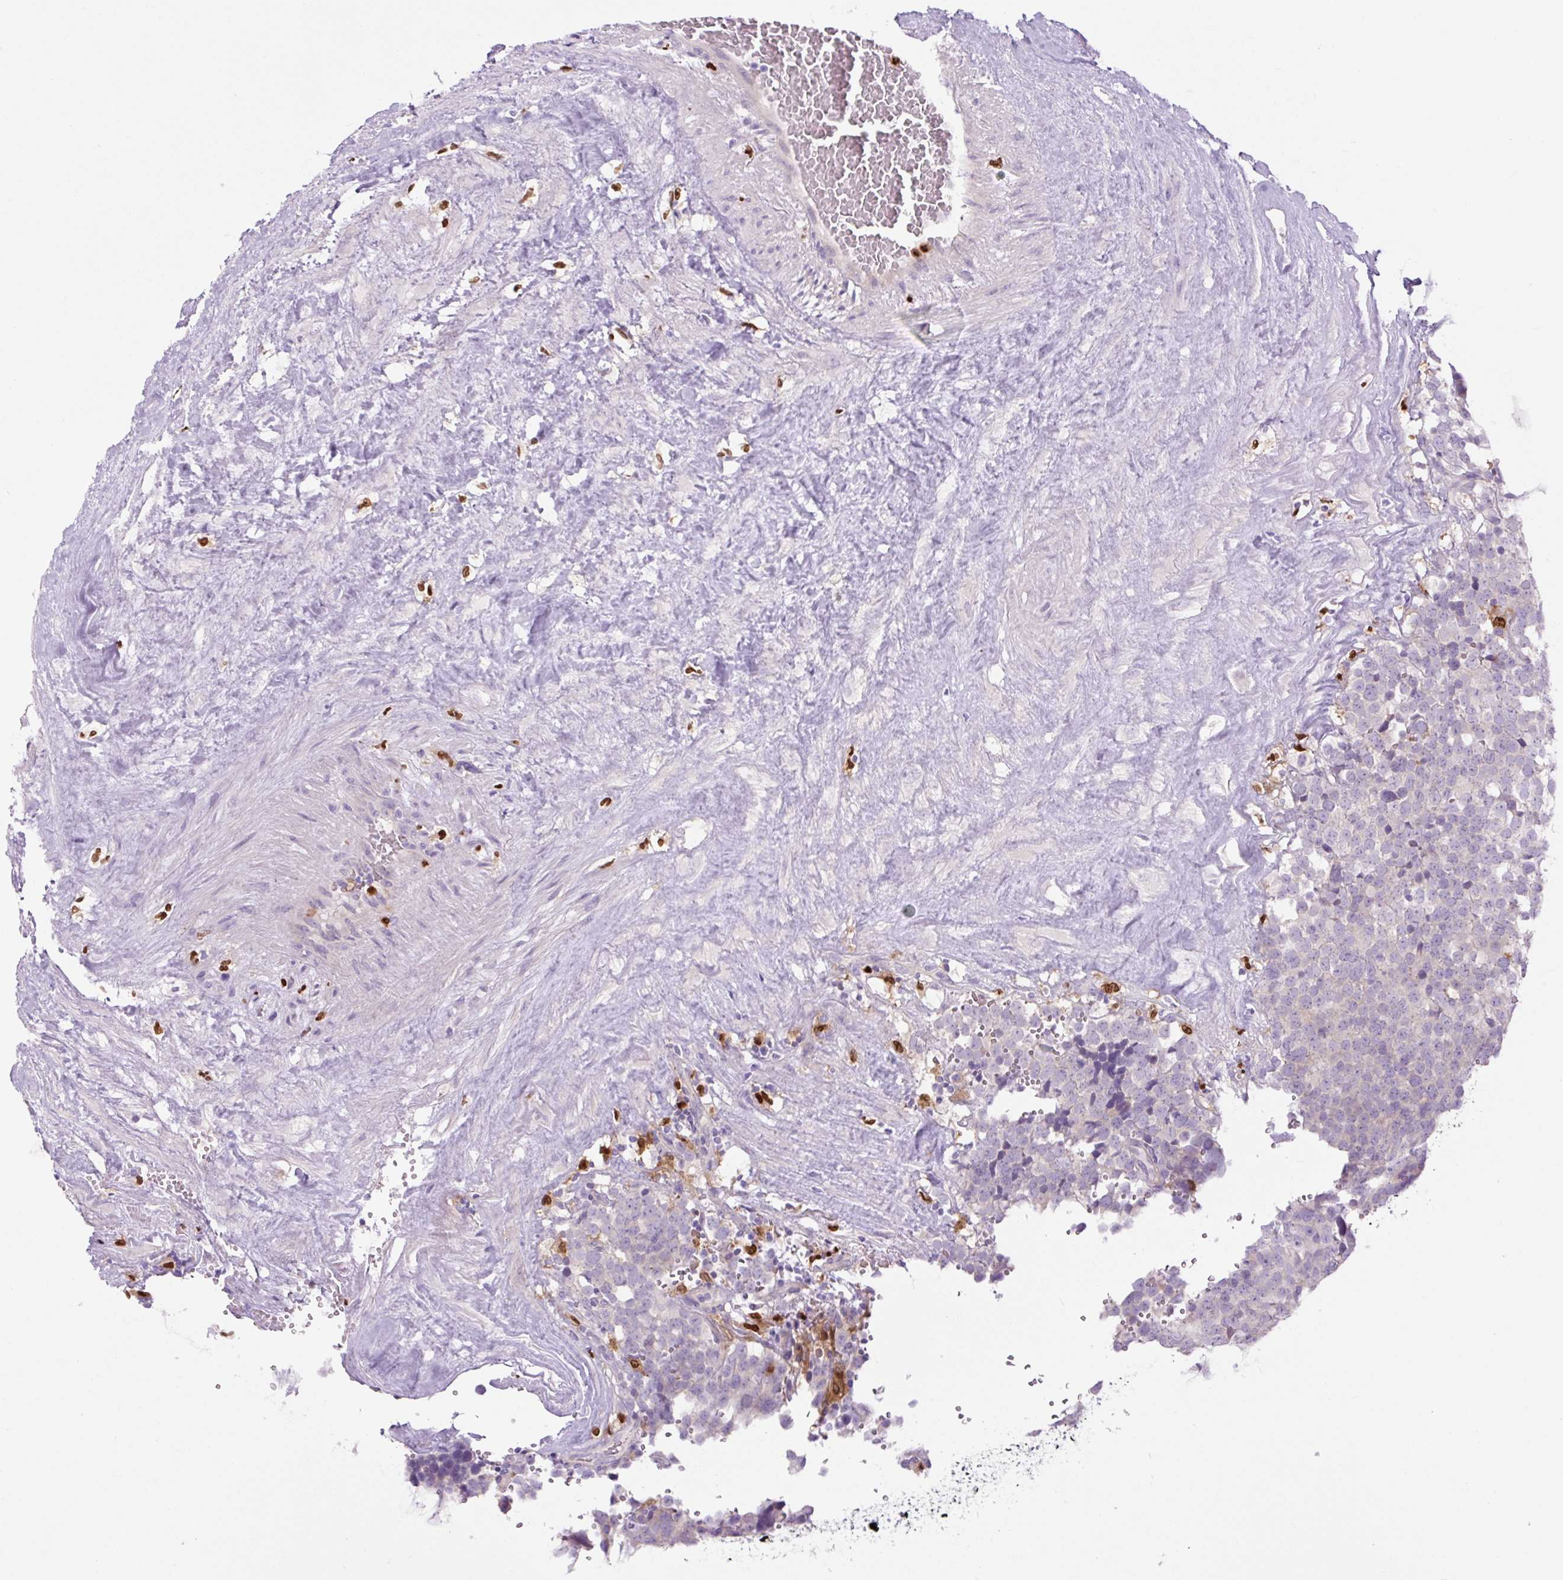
{"staining": {"intensity": "negative", "quantity": "none", "location": "none"}, "tissue": "testis cancer", "cell_type": "Tumor cells", "image_type": "cancer", "snomed": [{"axis": "morphology", "description": "Seminoma, NOS"}, {"axis": "topography", "description": "Testis"}], "caption": "DAB (3,3'-diaminobenzidine) immunohistochemical staining of seminoma (testis) demonstrates no significant expression in tumor cells.", "gene": "SPI1", "patient": {"sex": "male", "age": 71}}